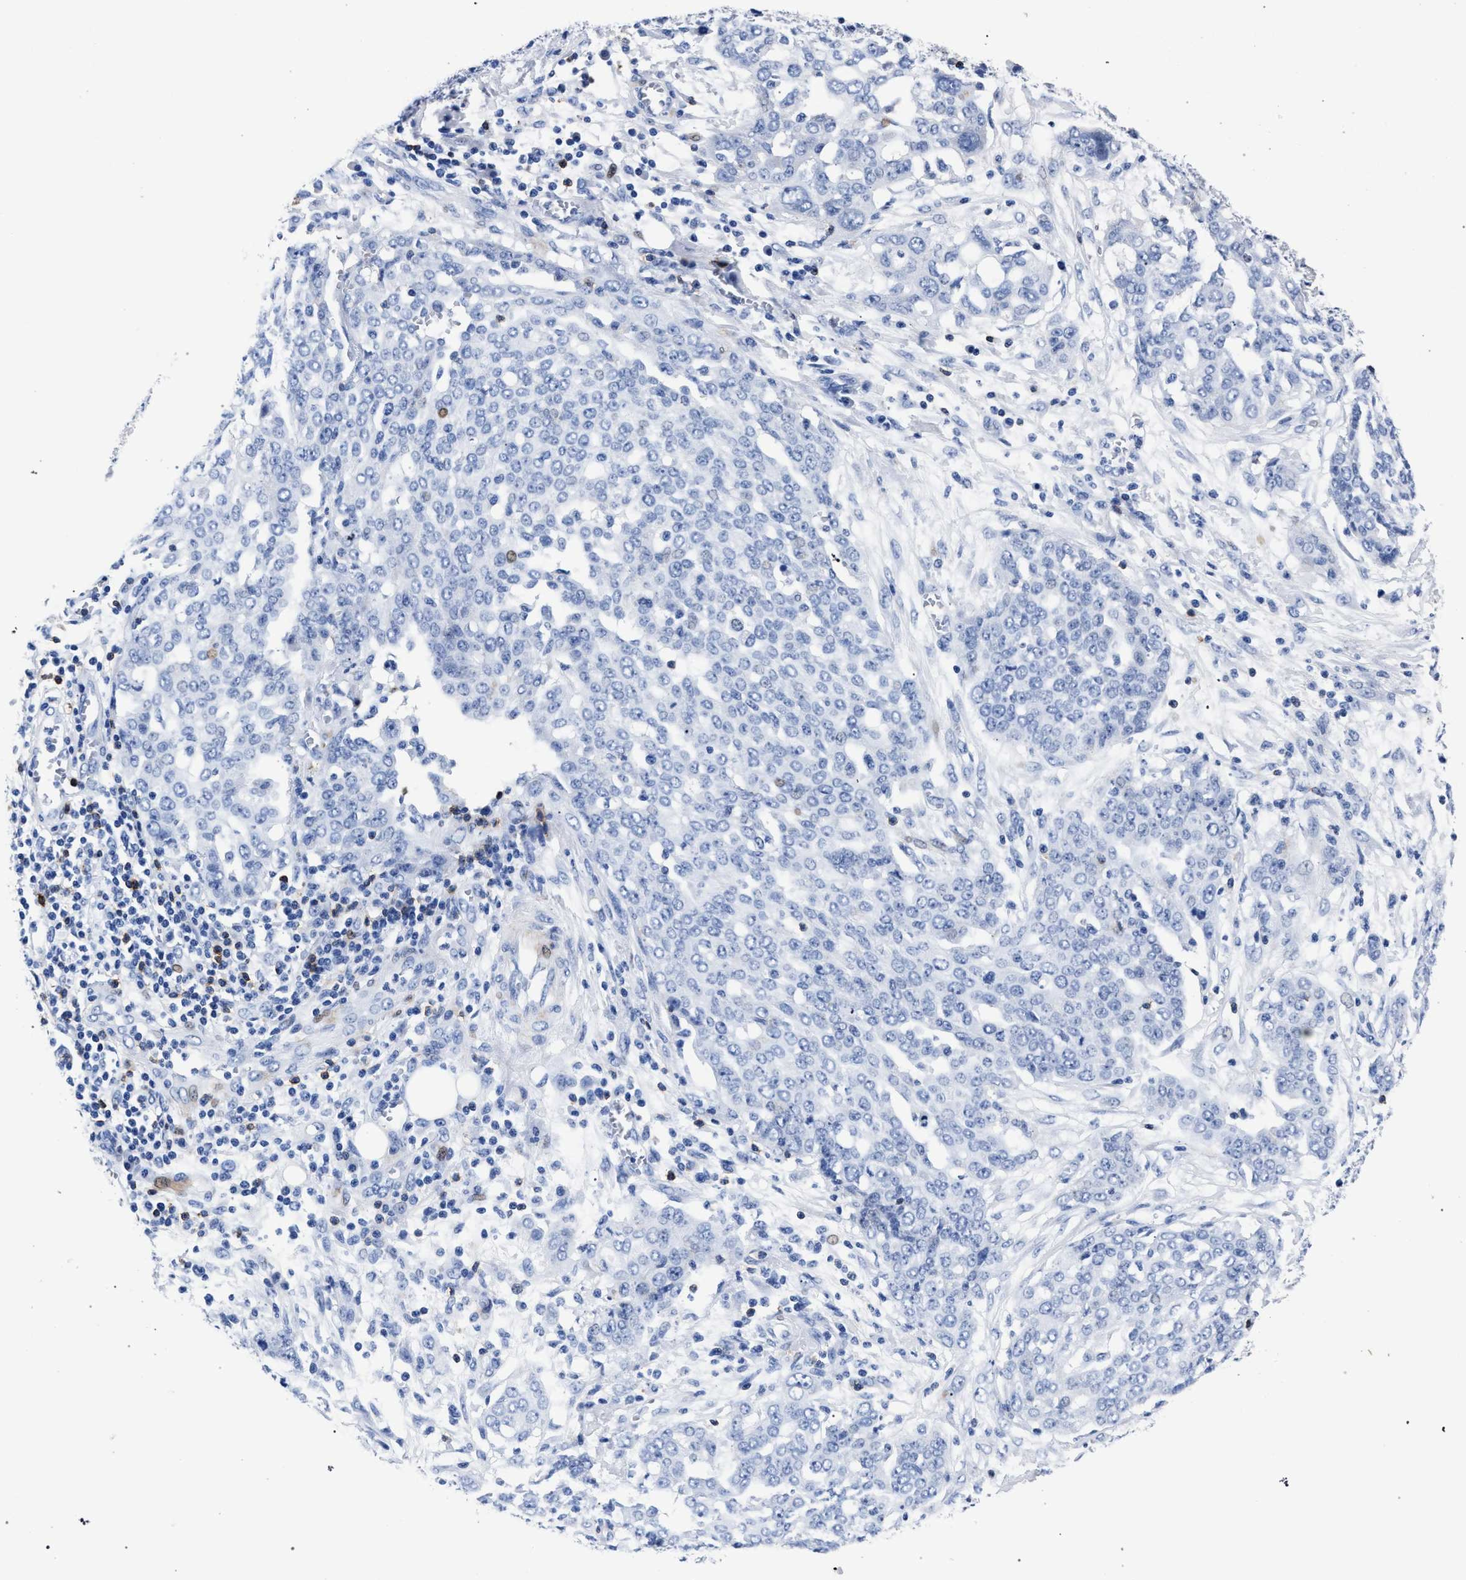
{"staining": {"intensity": "negative", "quantity": "none", "location": "none"}, "tissue": "ovarian cancer", "cell_type": "Tumor cells", "image_type": "cancer", "snomed": [{"axis": "morphology", "description": "Cystadenocarcinoma, serous, NOS"}, {"axis": "topography", "description": "Soft tissue"}, {"axis": "topography", "description": "Ovary"}], "caption": "Immunohistochemical staining of human ovarian serous cystadenocarcinoma displays no significant staining in tumor cells.", "gene": "KLRK1", "patient": {"sex": "female", "age": 57}}